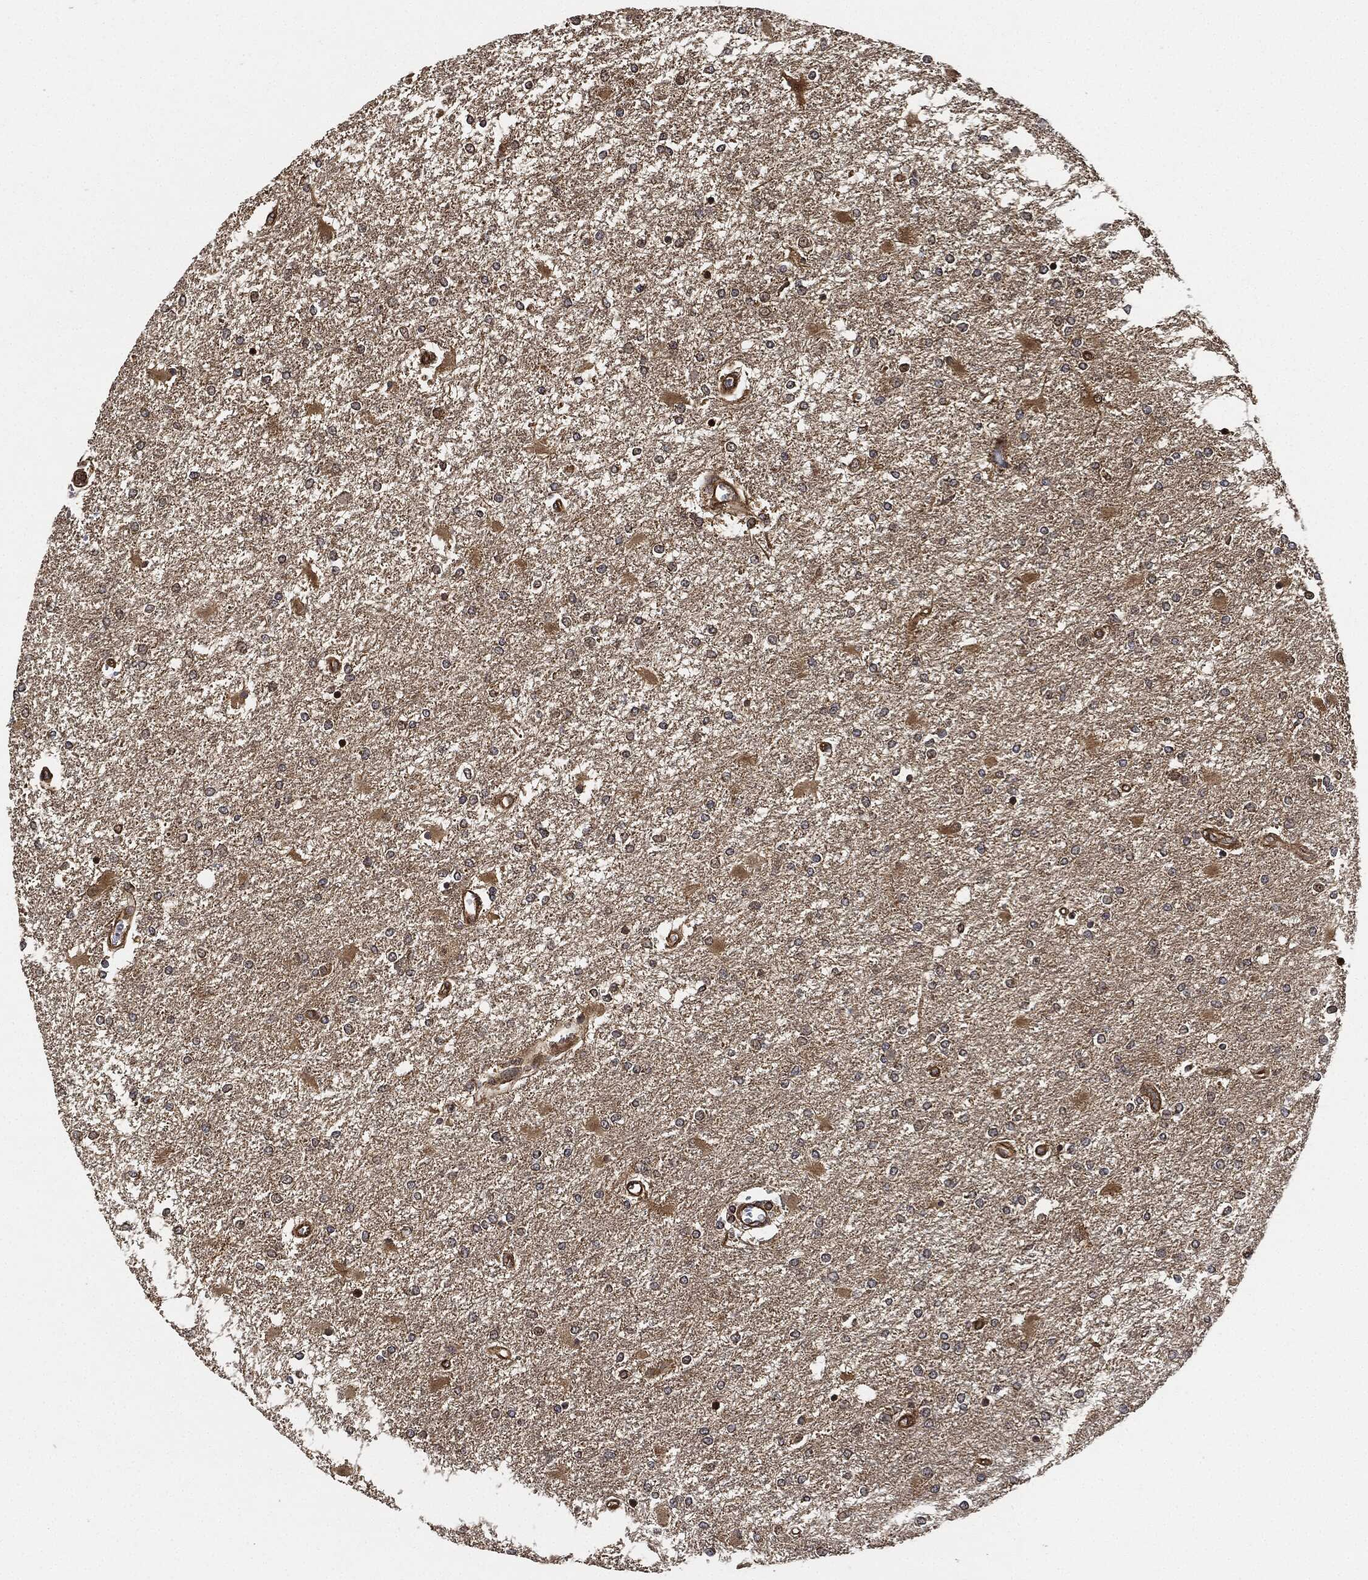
{"staining": {"intensity": "weak", "quantity": "25%-75%", "location": "cytoplasmic/membranous"}, "tissue": "glioma", "cell_type": "Tumor cells", "image_type": "cancer", "snomed": [{"axis": "morphology", "description": "Glioma, malignant, High grade"}, {"axis": "topography", "description": "Cerebral cortex"}], "caption": "Human glioma stained with a protein marker demonstrates weak staining in tumor cells.", "gene": "CEP290", "patient": {"sex": "male", "age": 79}}